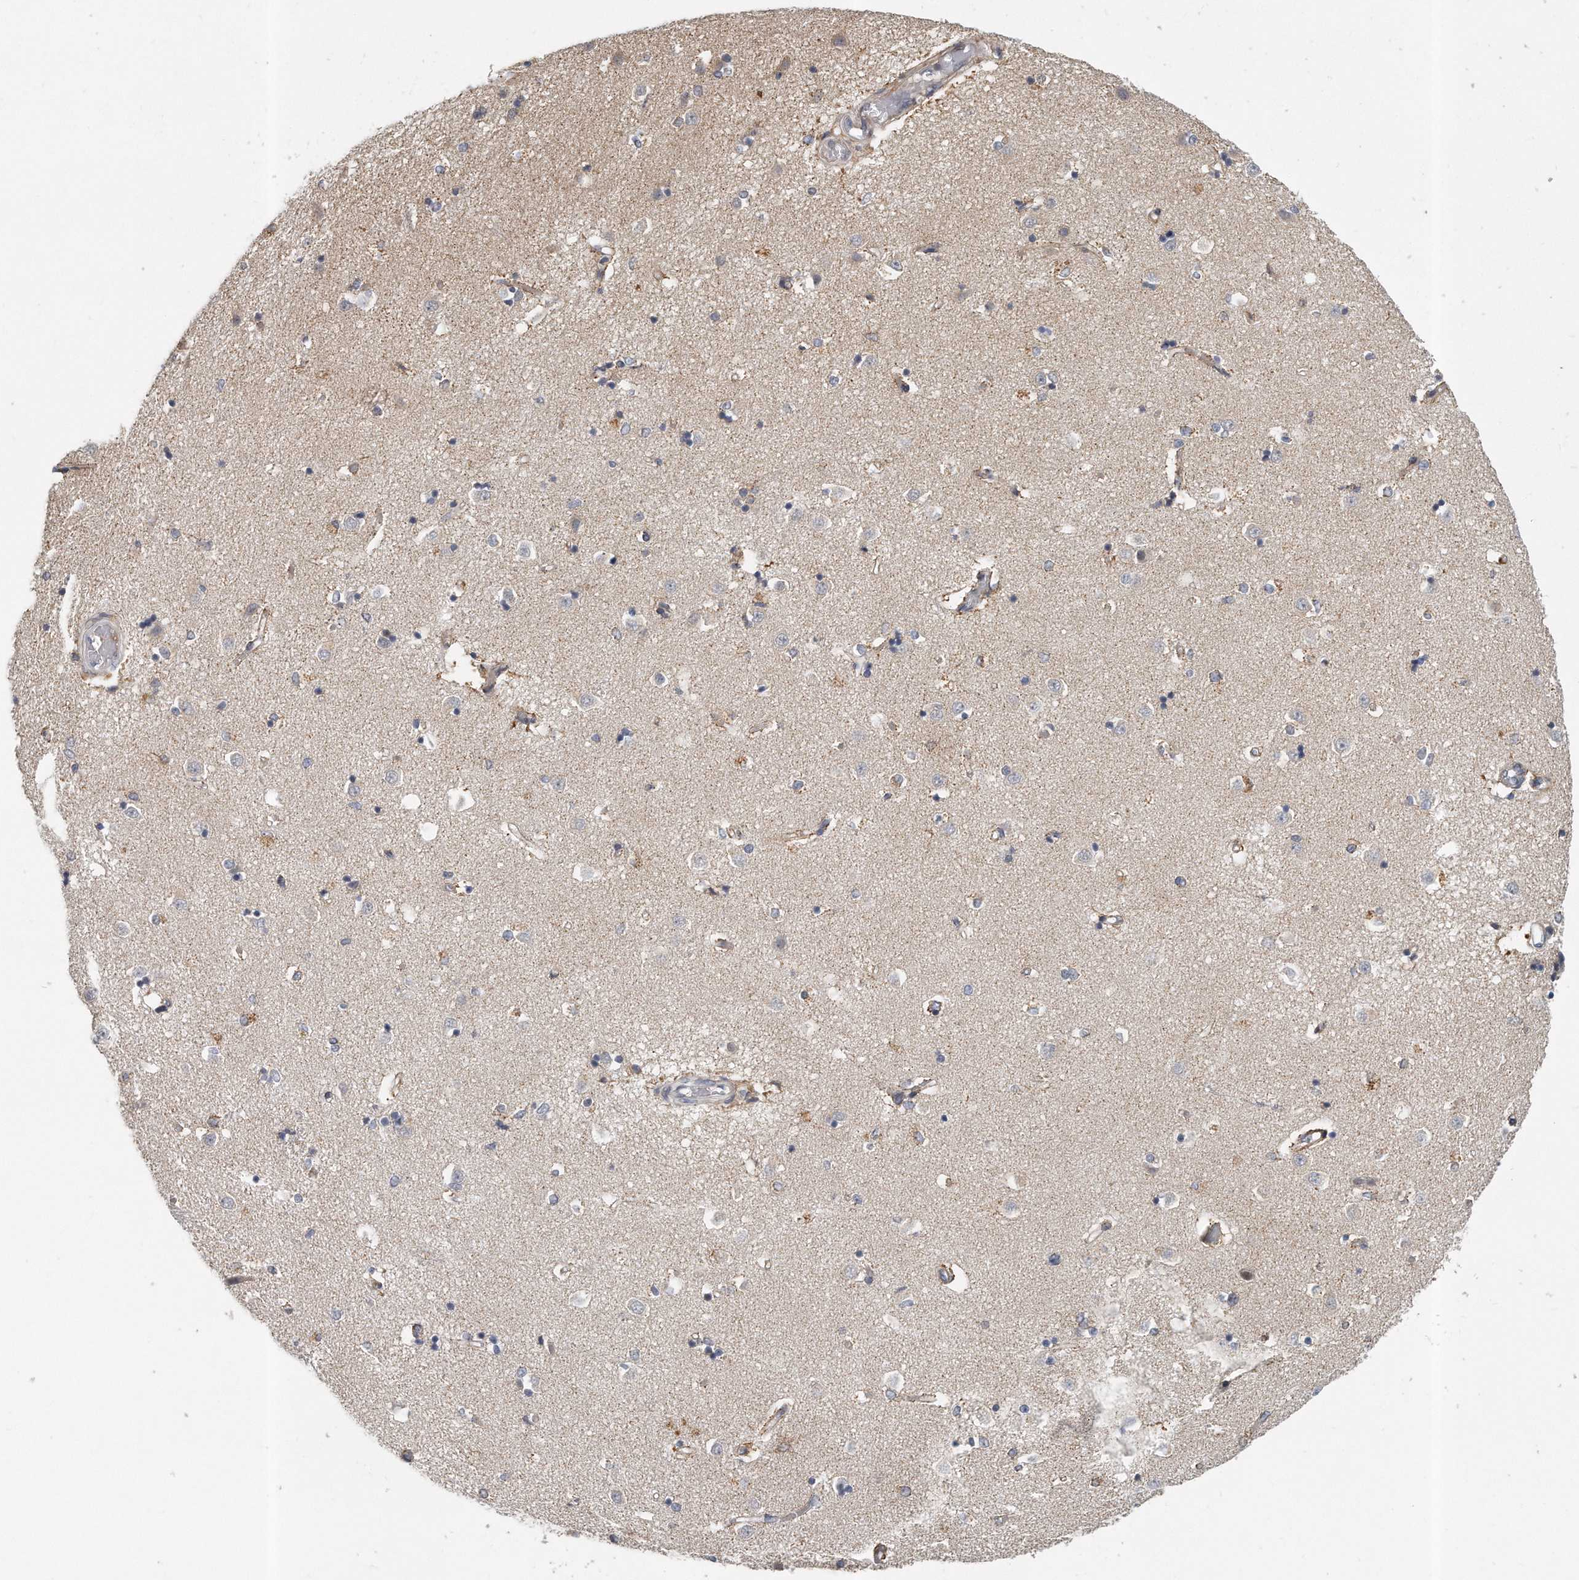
{"staining": {"intensity": "moderate", "quantity": "<25%", "location": "cytoplasmic/membranous"}, "tissue": "caudate", "cell_type": "Glial cells", "image_type": "normal", "snomed": [{"axis": "morphology", "description": "Normal tissue, NOS"}, {"axis": "topography", "description": "Lateral ventricle wall"}], "caption": "Protein staining of benign caudate exhibits moderate cytoplasmic/membranous staining in approximately <25% of glial cells.", "gene": "PCDH8", "patient": {"sex": "male", "age": 45}}